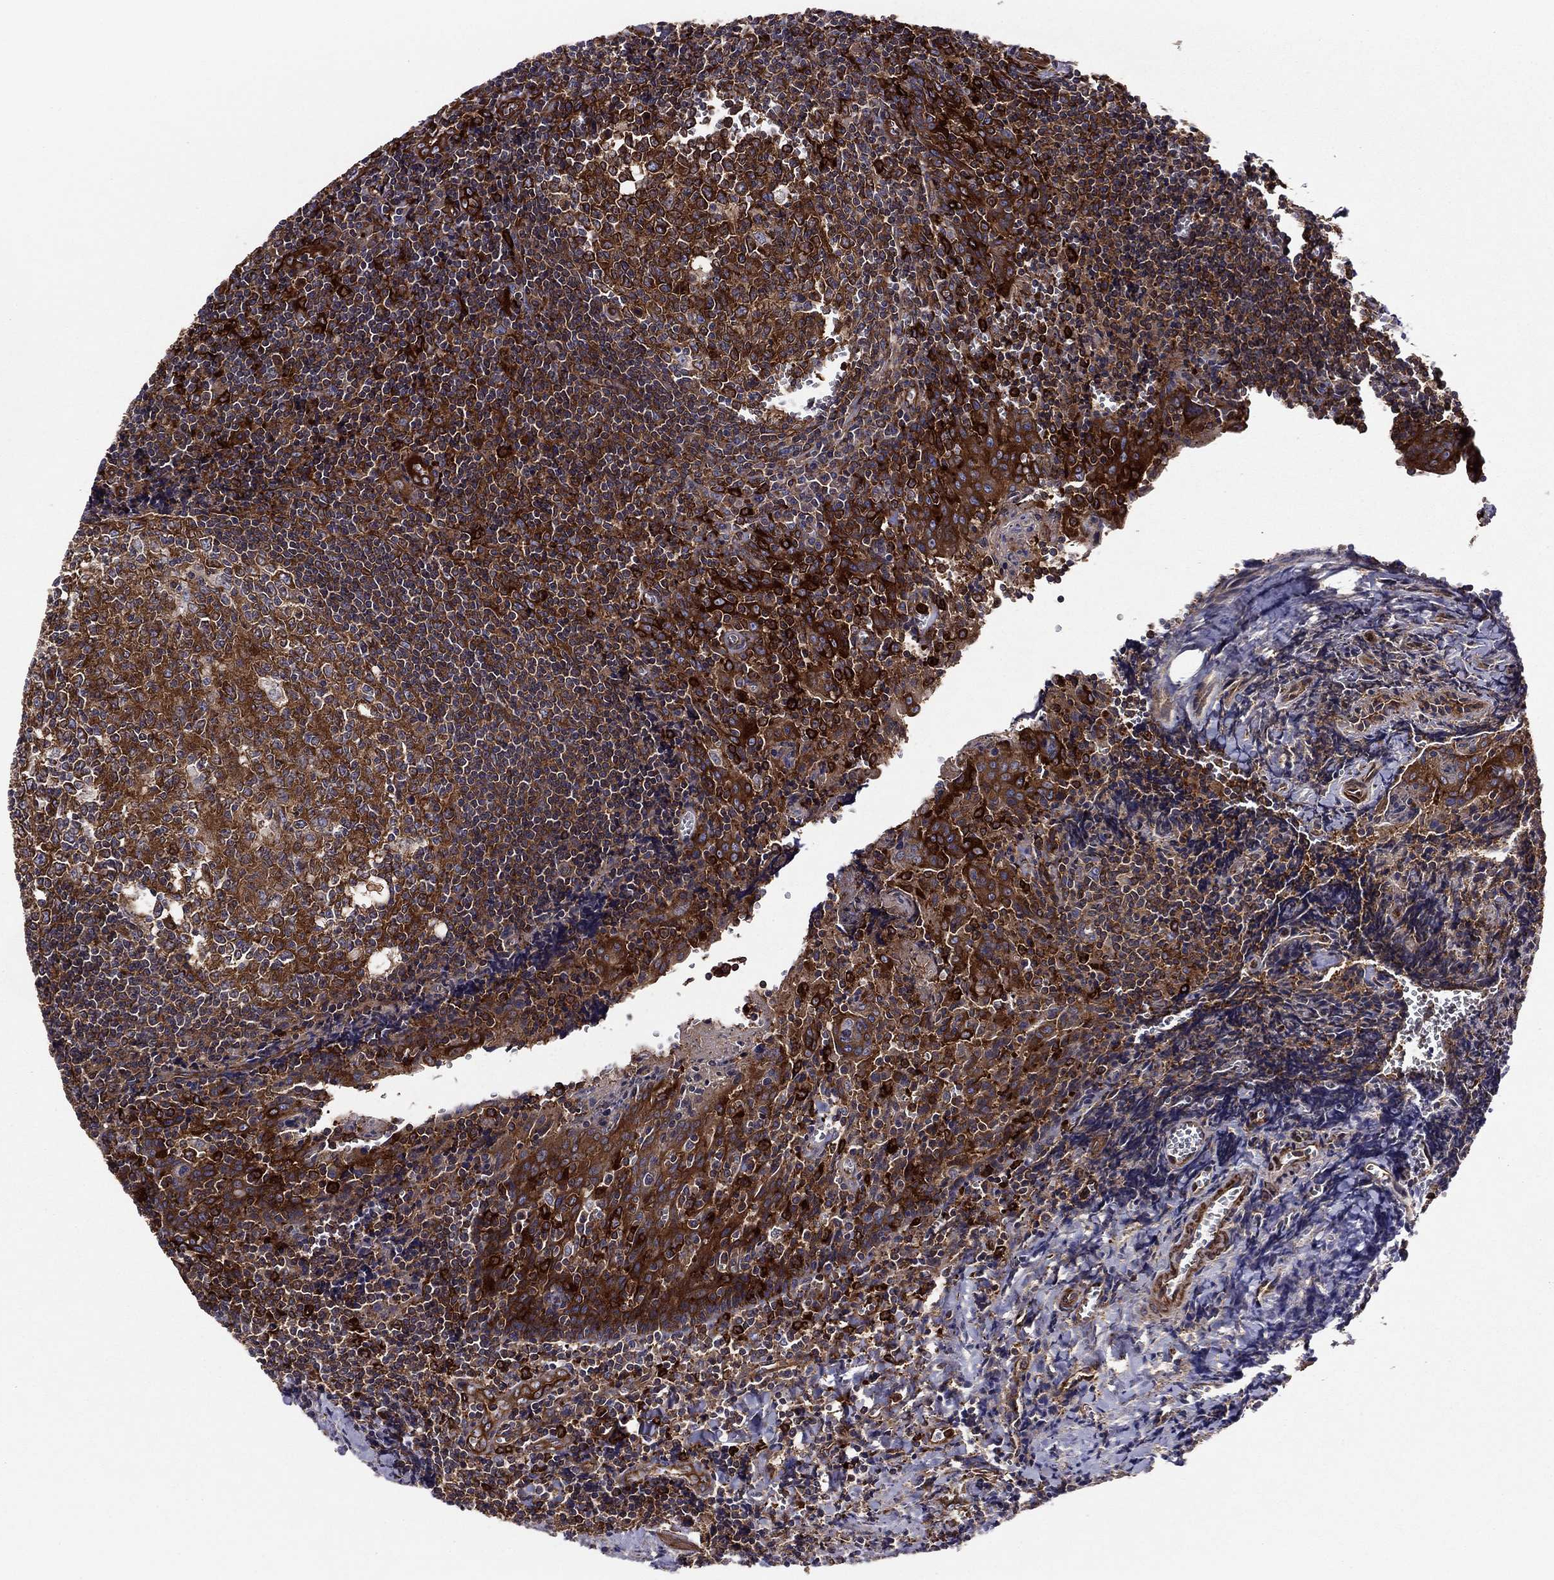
{"staining": {"intensity": "moderate", "quantity": "25%-75%", "location": "cytoplasmic/membranous"}, "tissue": "tonsil", "cell_type": "Germinal center cells", "image_type": "normal", "snomed": [{"axis": "morphology", "description": "Normal tissue, NOS"}, {"axis": "morphology", "description": "Inflammation, NOS"}, {"axis": "topography", "description": "Tonsil"}], "caption": "Tonsil stained with a brown dye reveals moderate cytoplasmic/membranous positive positivity in approximately 25%-75% of germinal center cells.", "gene": "EHBP1L1", "patient": {"sex": "female", "age": 31}}